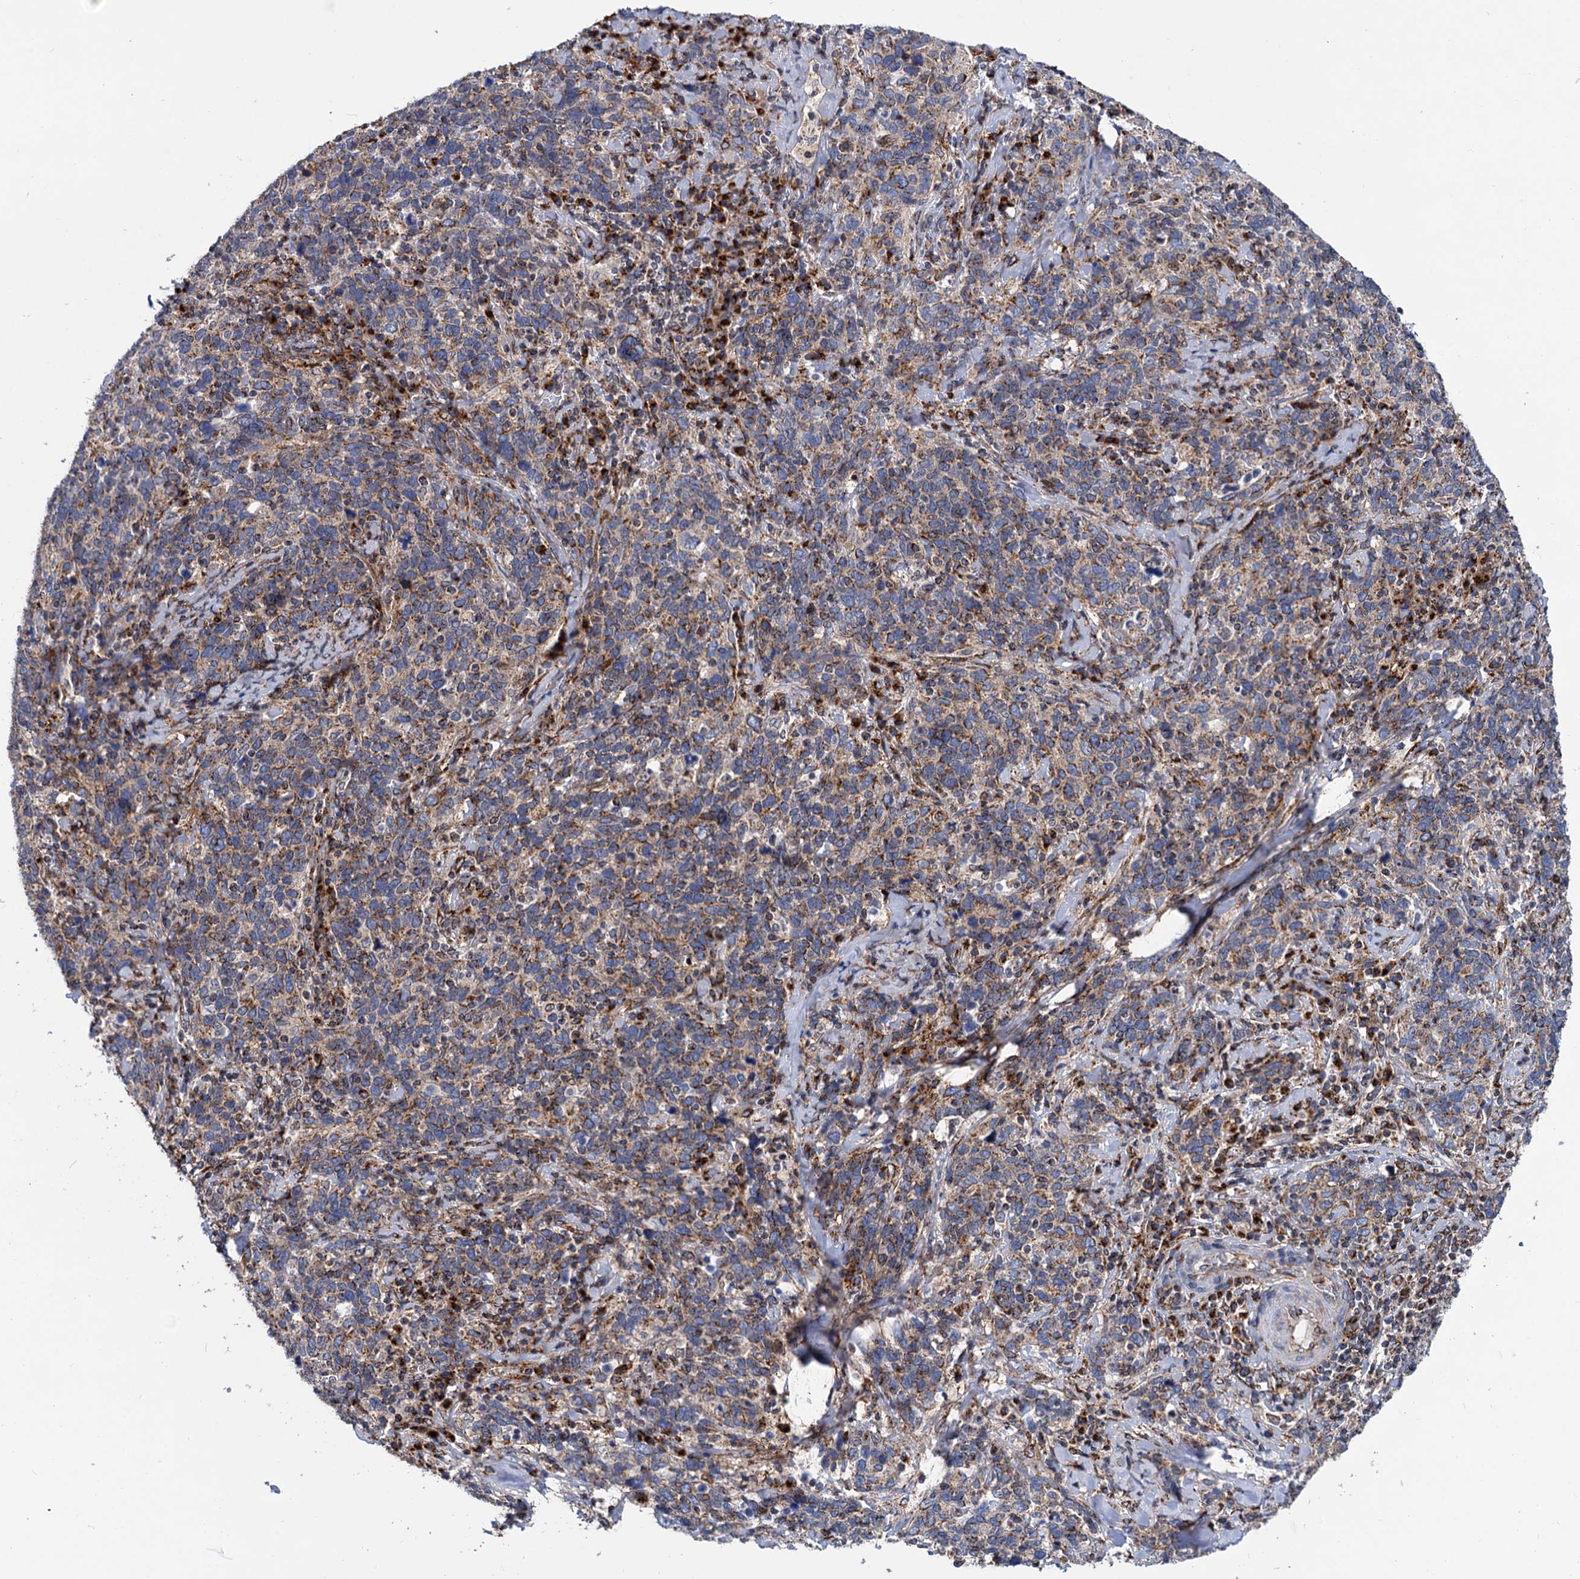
{"staining": {"intensity": "moderate", "quantity": ">75%", "location": "cytoplasmic/membranous"}, "tissue": "cervical cancer", "cell_type": "Tumor cells", "image_type": "cancer", "snomed": [{"axis": "morphology", "description": "Squamous cell carcinoma, NOS"}, {"axis": "topography", "description": "Cervix"}], "caption": "Protein positivity by immunohistochemistry (IHC) shows moderate cytoplasmic/membranous staining in about >75% of tumor cells in cervical squamous cell carcinoma.", "gene": "SUPT20H", "patient": {"sex": "female", "age": 41}}